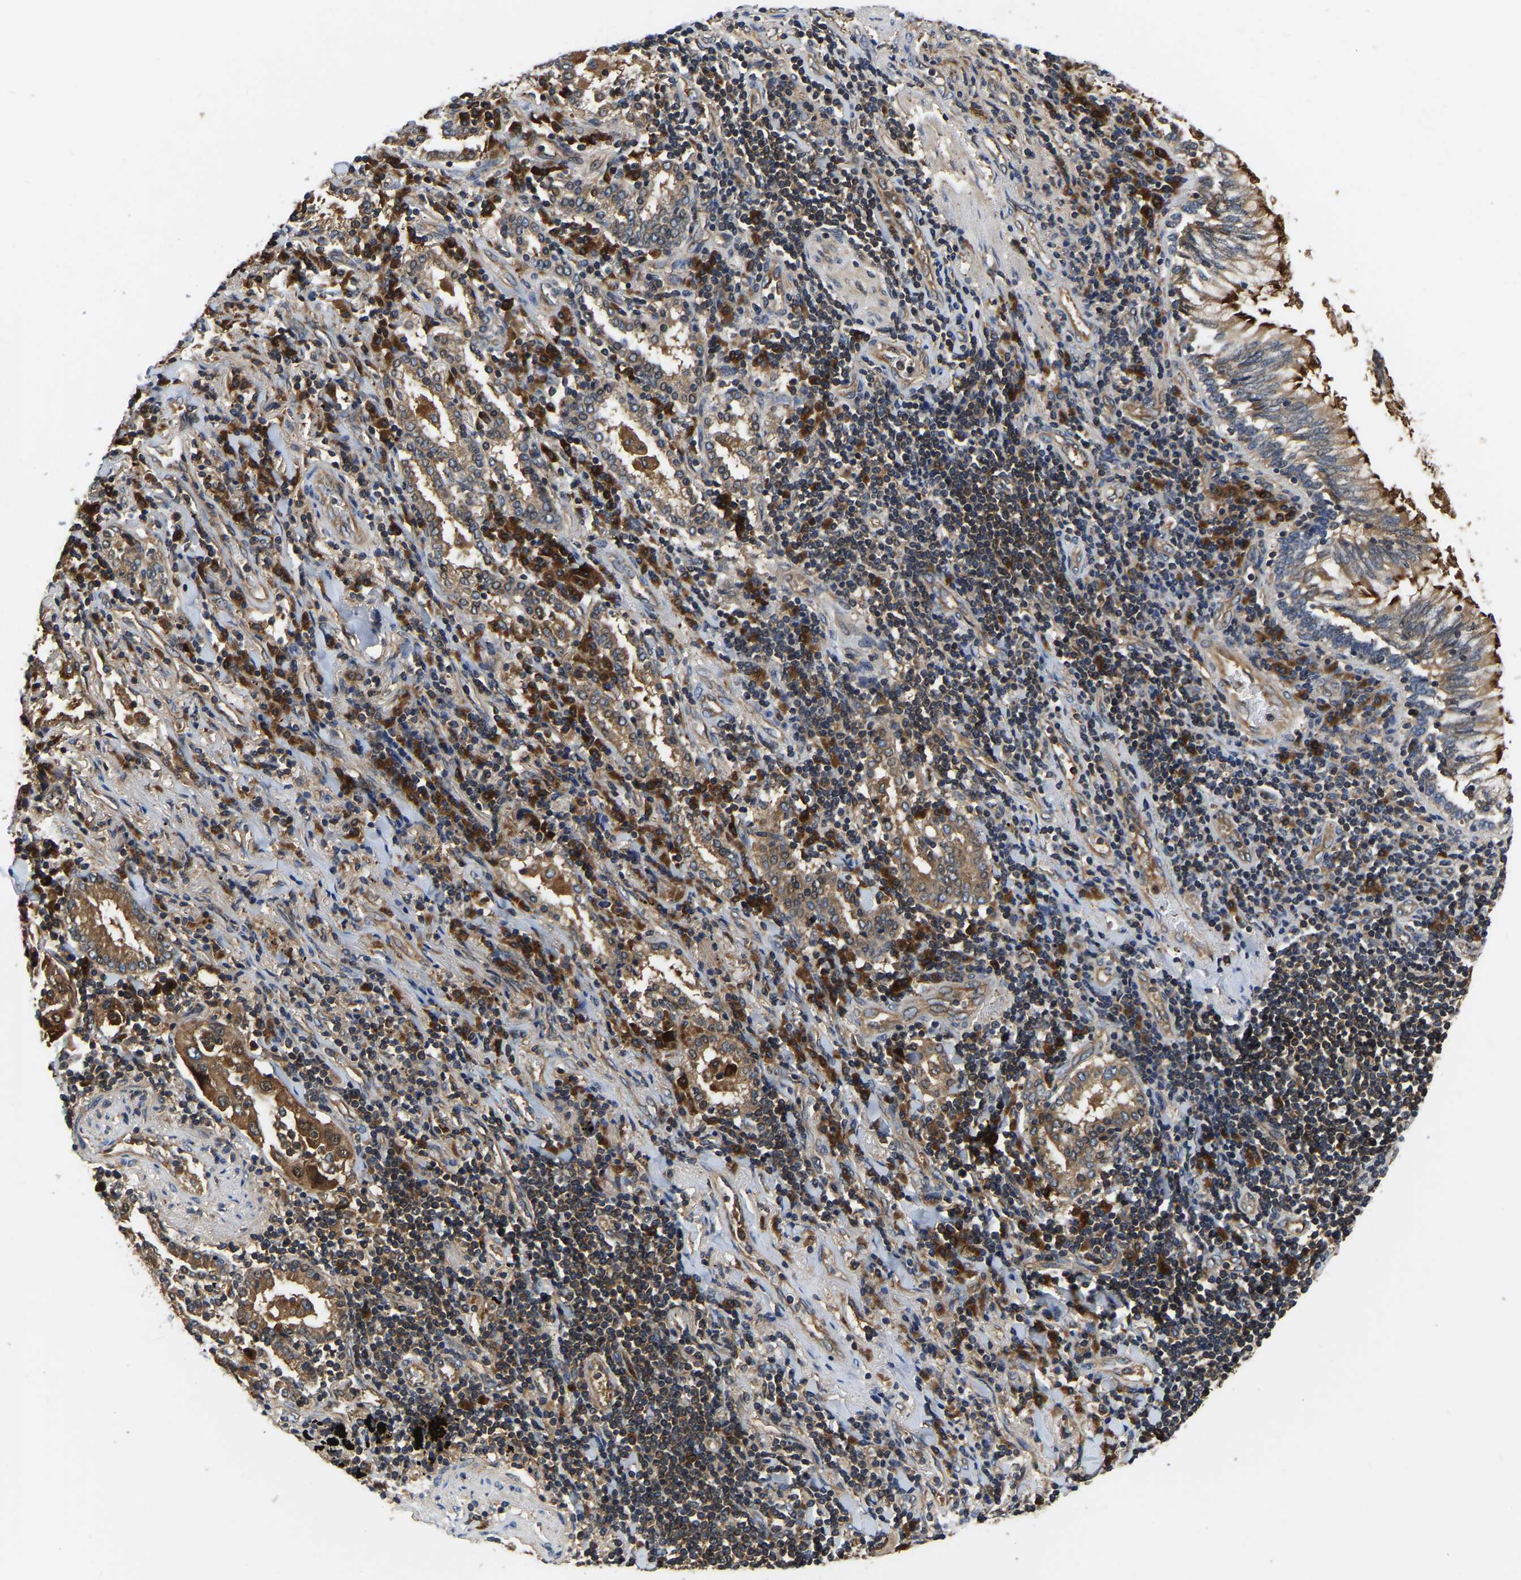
{"staining": {"intensity": "moderate", "quantity": ">75%", "location": "cytoplasmic/membranous"}, "tissue": "lung cancer", "cell_type": "Tumor cells", "image_type": "cancer", "snomed": [{"axis": "morphology", "description": "Adenocarcinoma, NOS"}, {"axis": "topography", "description": "Lung"}], "caption": "Immunohistochemical staining of human lung adenocarcinoma reveals moderate cytoplasmic/membranous protein expression in about >75% of tumor cells.", "gene": "GARS1", "patient": {"sex": "female", "age": 65}}